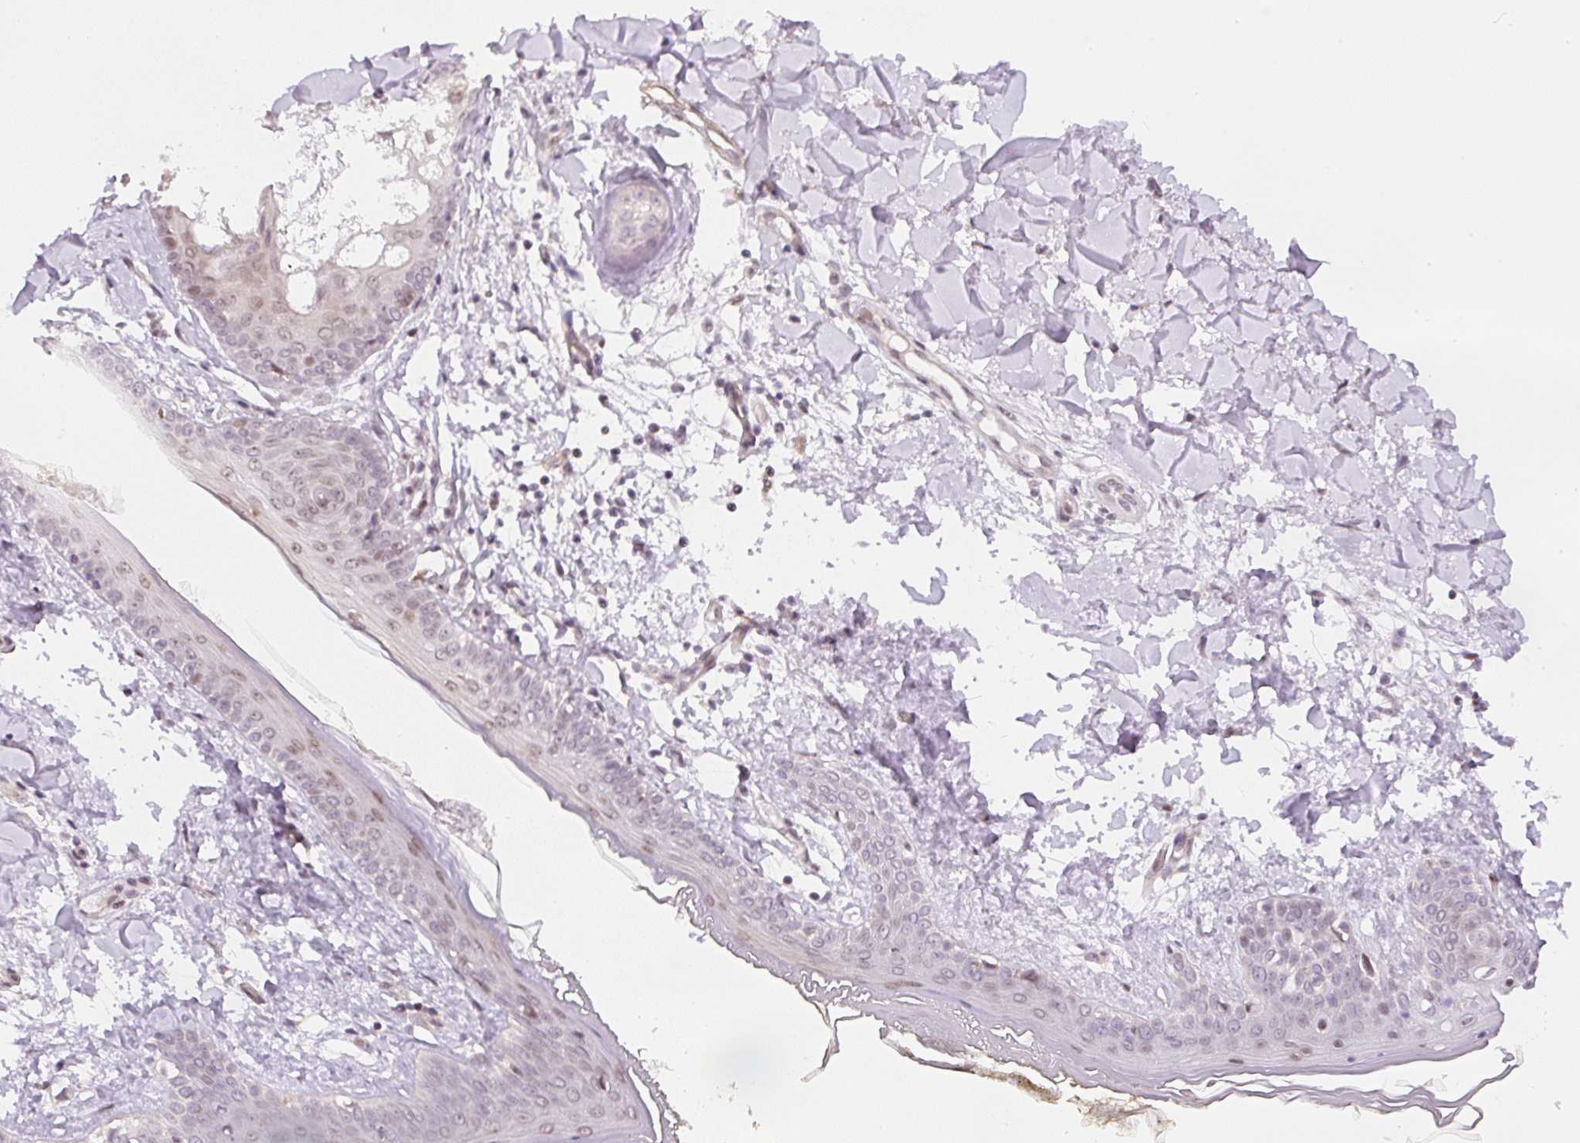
{"staining": {"intensity": "negative", "quantity": "none", "location": "none"}, "tissue": "skin", "cell_type": "Fibroblasts", "image_type": "normal", "snomed": [{"axis": "morphology", "description": "Normal tissue, NOS"}, {"axis": "topography", "description": "Skin"}], "caption": "Unremarkable skin was stained to show a protein in brown. There is no significant staining in fibroblasts. (Immunohistochemistry (ihc), brightfield microscopy, high magnification).", "gene": "DPPA4", "patient": {"sex": "female", "age": 34}}